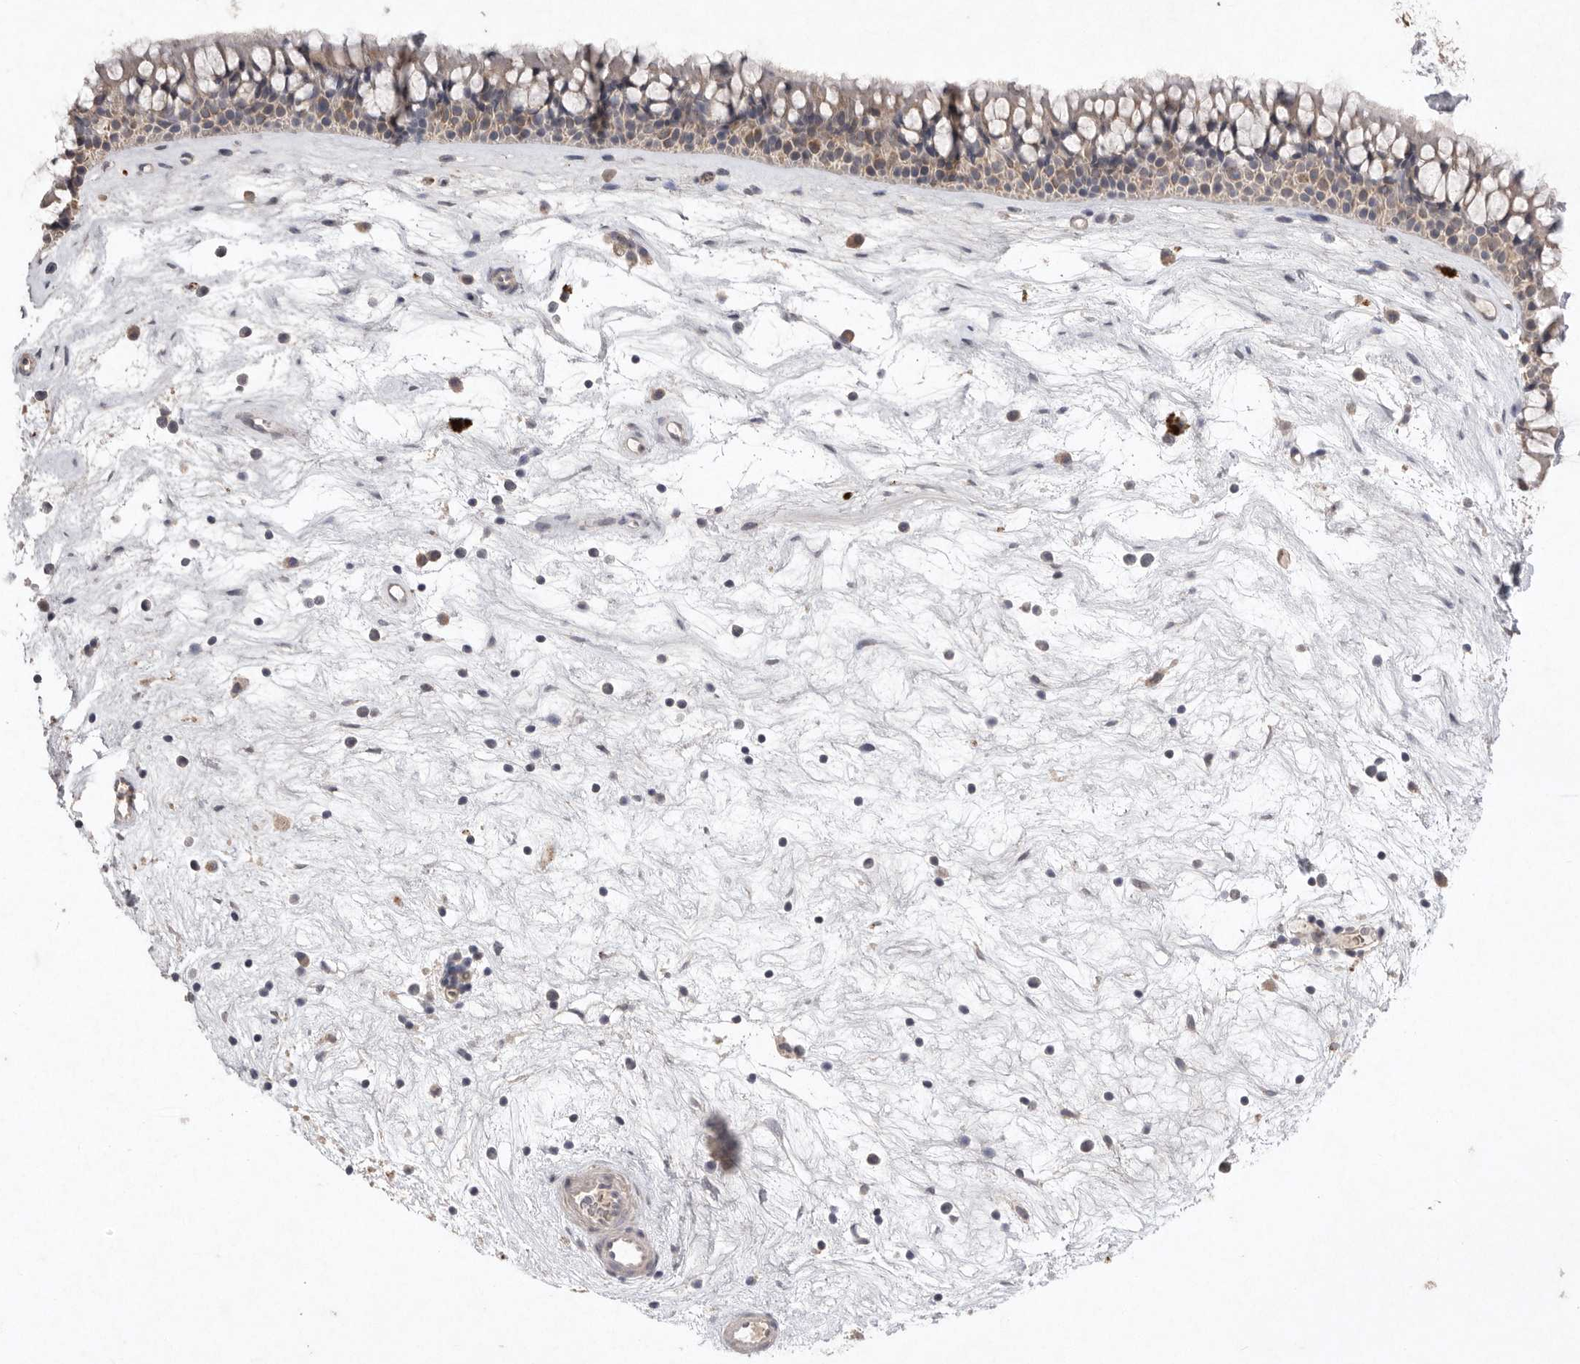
{"staining": {"intensity": "weak", "quantity": "25%-75%", "location": "cytoplasmic/membranous"}, "tissue": "nasopharynx", "cell_type": "Respiratory epithelial cells", "image_type": "normal", "snomed": [{"axis": "morphology", "description": "Normal tissue, NOS"}, {"axis": "topography", "description": "Nasopharynx"}], "caption": "High-magnification brightfield microscopy of normal nasopharynx stained with DAB (3,3'-diaminobenzidine) (brown) and counterstained with hematoxylin (blue). respiratory epithelial cells exhibit weak cytoplasmic/membranous staining is identified in approximately25%-75% of cells. (DAB (3,3'-diaminobenzidine) = brown stain, brightfield microscopy at high magnification).", "gene": "APLNR", "patient": {"sex": "male", "age": 64}}